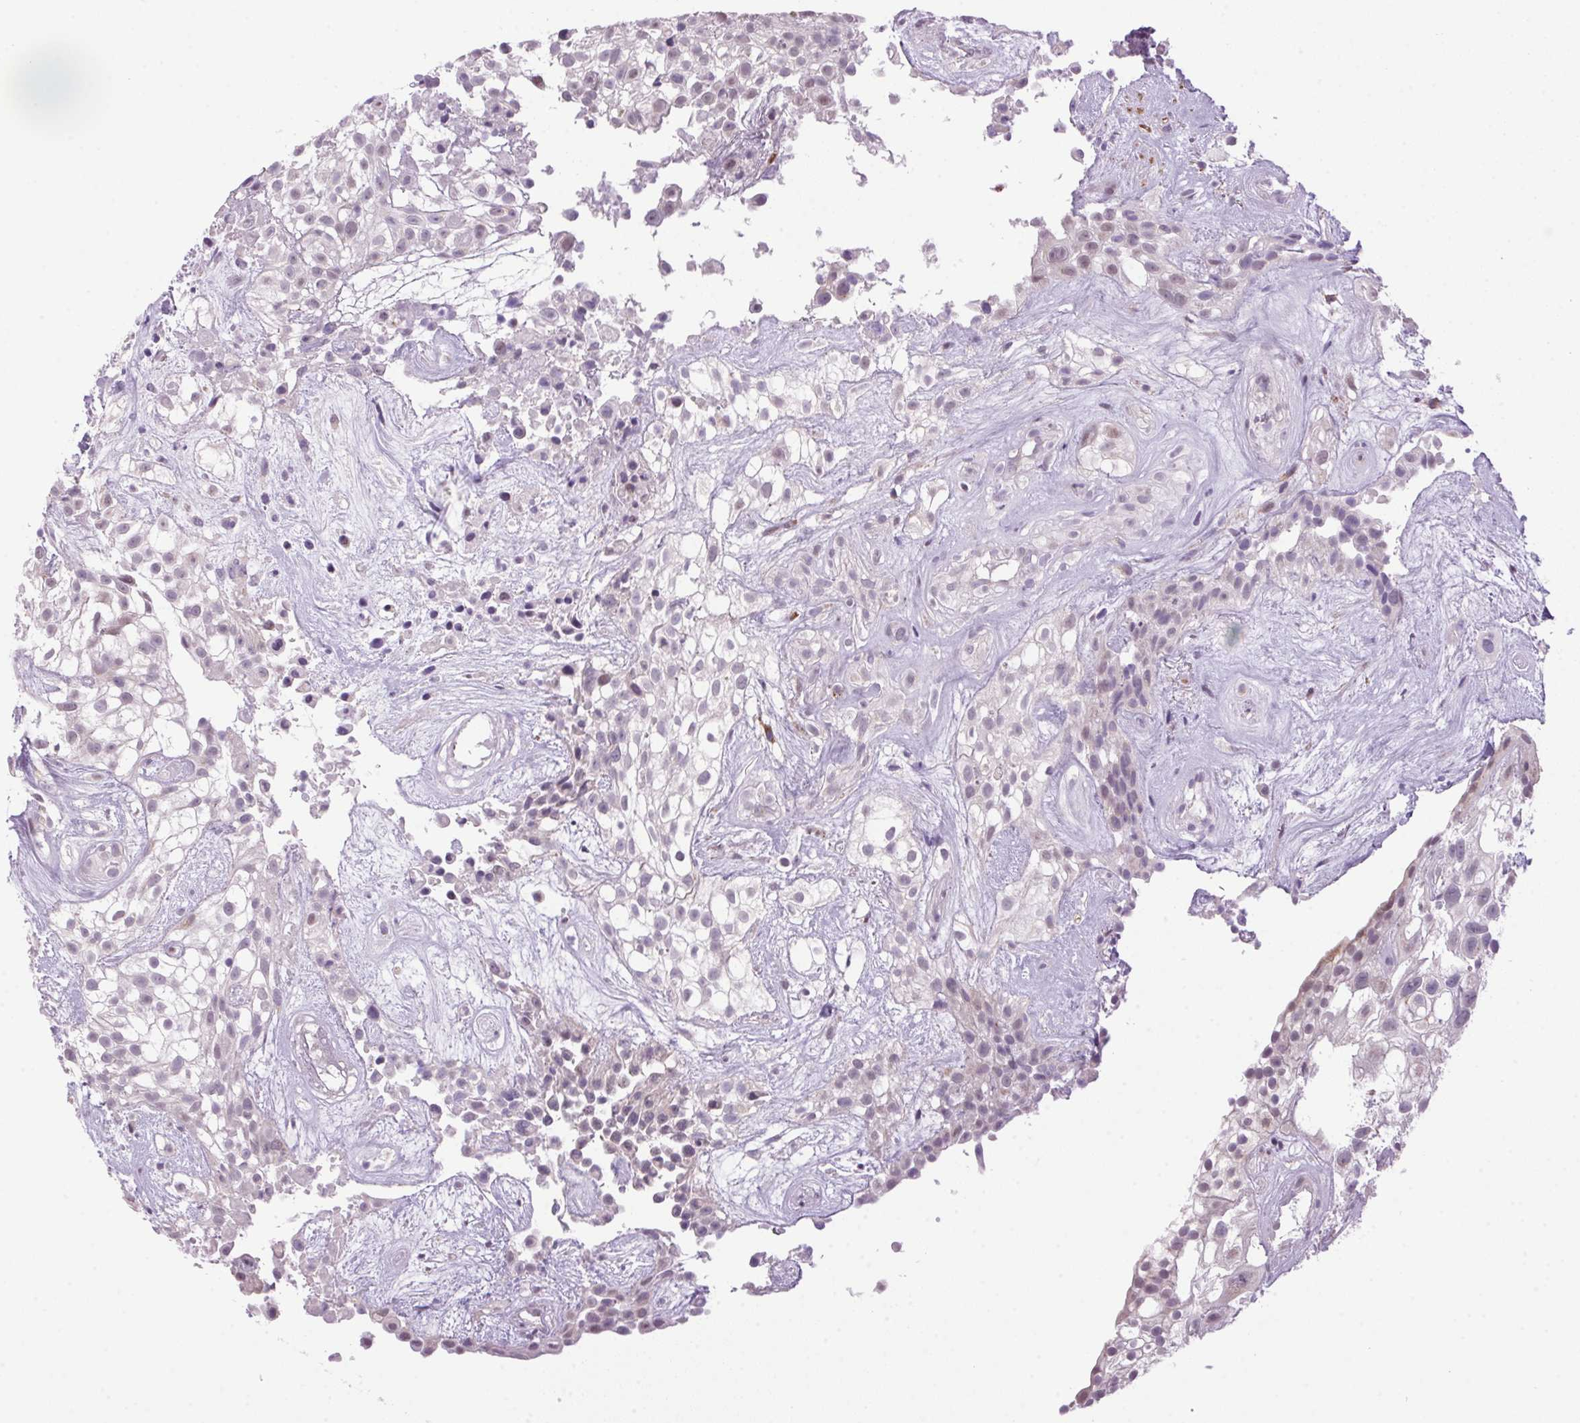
{"staining": {"intensity": "negative", "quantity": "none", "location": "none"}, "tissue": "urothelial cancer", "cell_type": "Tumor cells", "image_type": "cancer", "snomed": [{"axis": "morphology", "description": "Urothelial carcinoma, High grade"}, {"axis": "topography", "description": "Urinary bladder"}], "caption": "Tumor cells are negative for protein expression in human high-grade urothelial carcinoma.", "gene": "AKR1E2", "patient": {"sex": "male", "age": 56}}